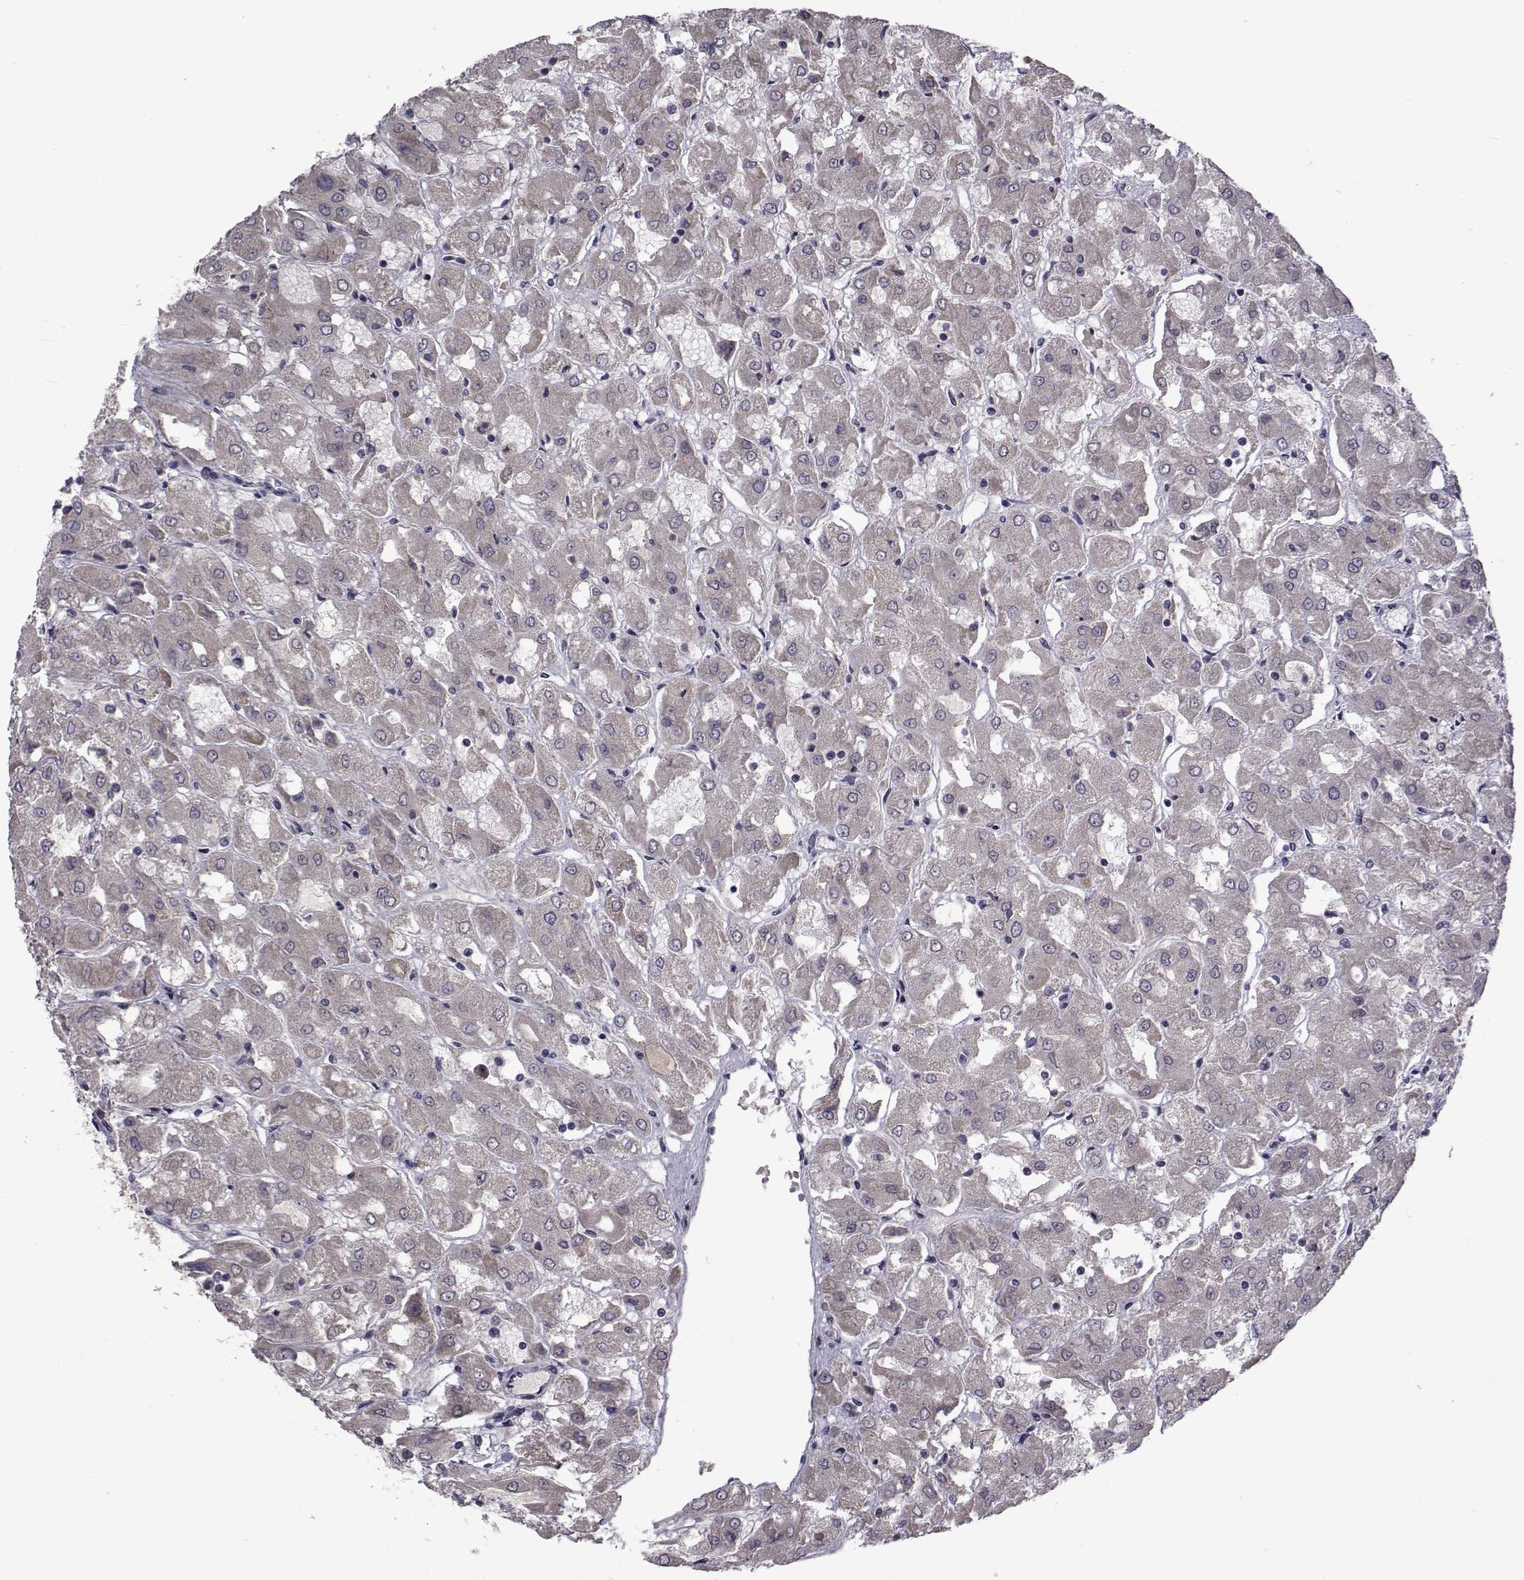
{"staining": {"intensity": "negative", "quantity": "none", "location": "none"}, "tissue": "renal cancer", "cell_type": "Tumor cells", "image_type": "cancer", "snomed": [{"axis": "morphology", "description": "Adenocarcinoma, NOS"}, {"axis": "topography", "description": "Kidney"}], "caption": "An image of human renal cancer (adenocarcinoma) is negative for staining in tumor cells.", "gene": "FDXR", "patient": {"sex": "male", "age": 72}}